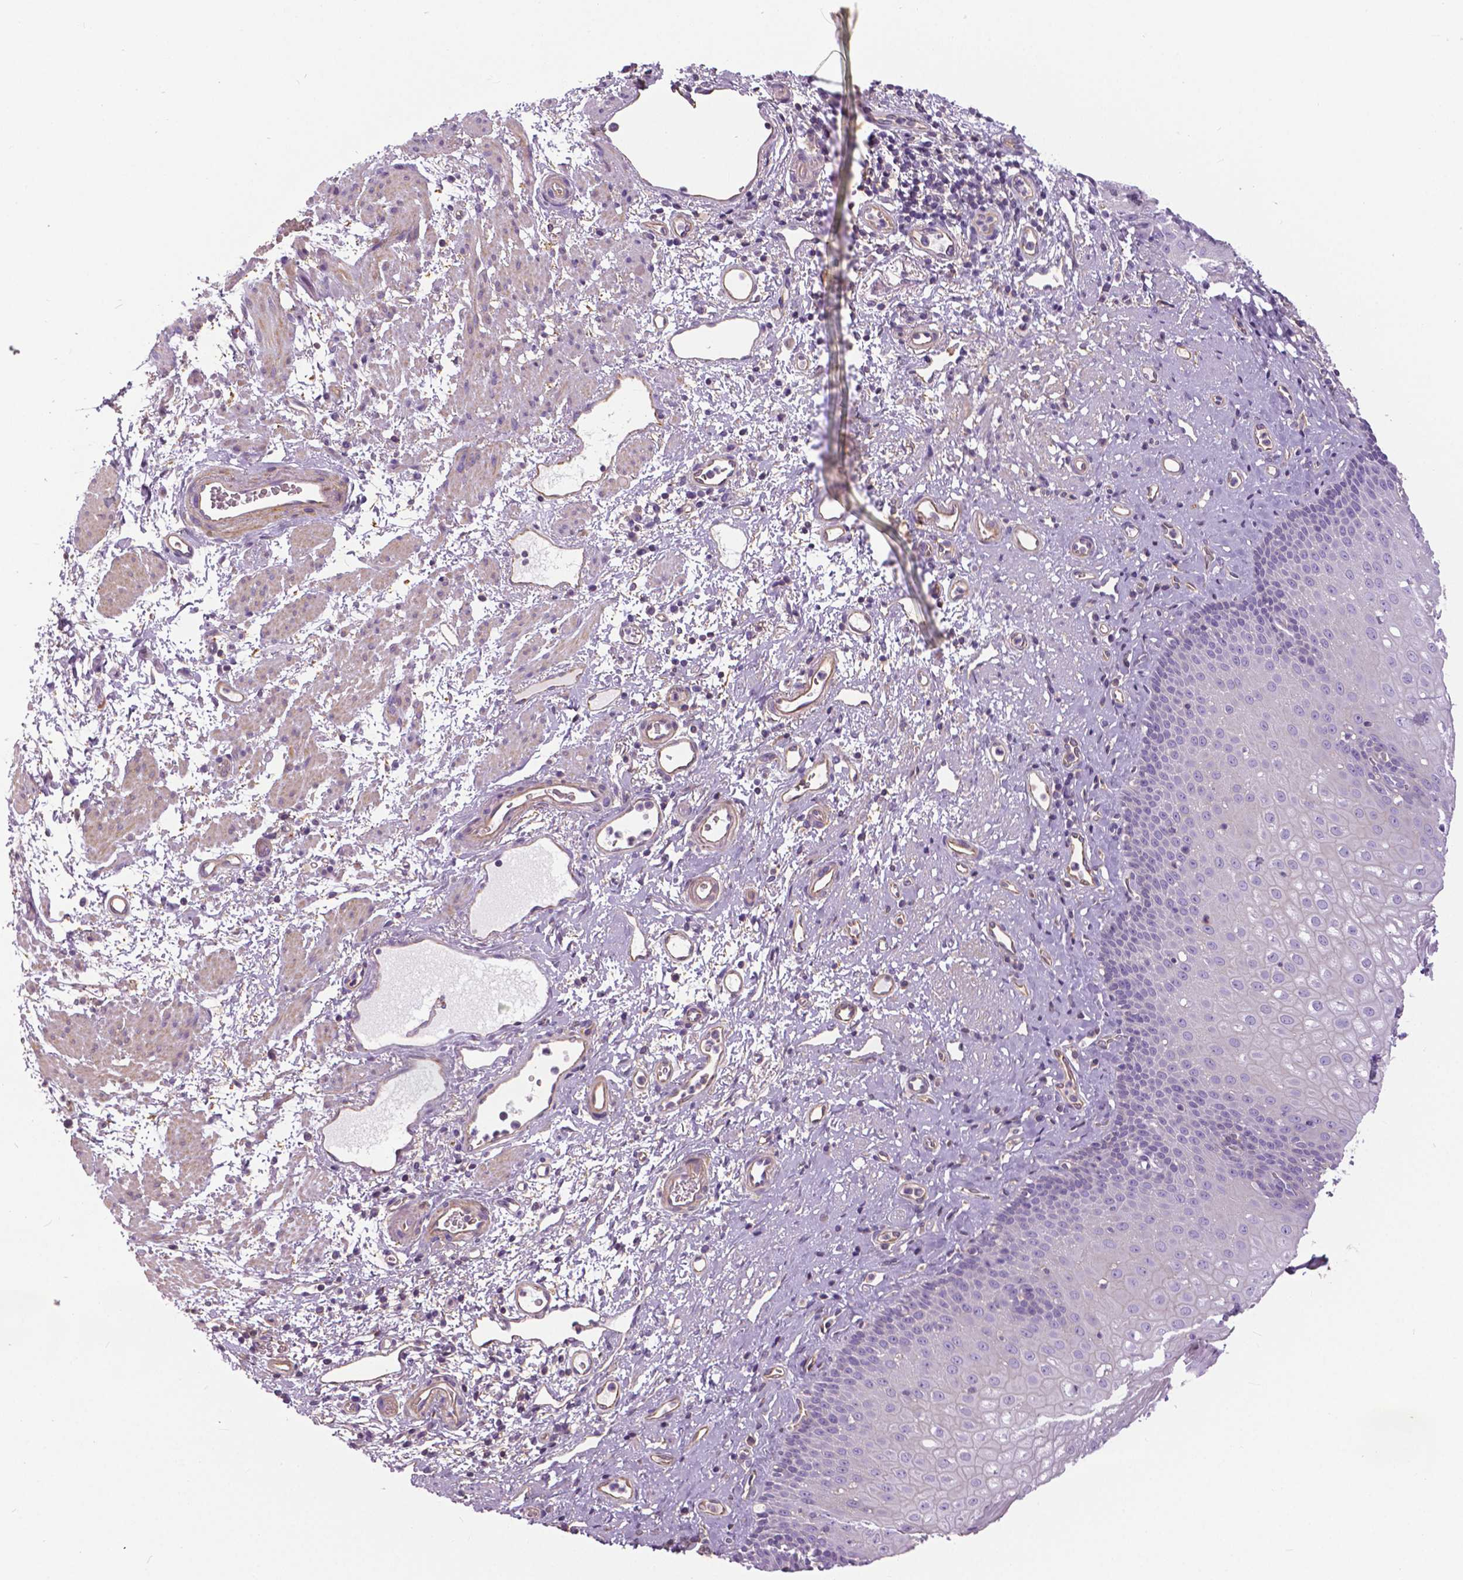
{"staining": {"intensity": "negative", "quantity": "none", "location": "none"}, "tissue": "esophagus", "cell_type": "Squamous epithelial cells", "image_type": "normal", "snomed": [{"axis": "morphology", "description": "Normal tissue, NOS"}, {"axis": "topography", "description": "Esophagus"}], "caption": "This is a micrograph of immunohistochemistry staining of unremarkable esophagus, which shows no expression in squamous epithelial cells. (DAB immunohistochemistry, high magnification).", "gene": "ANXA13", "patient": {"sex": "female", "age": 68}}